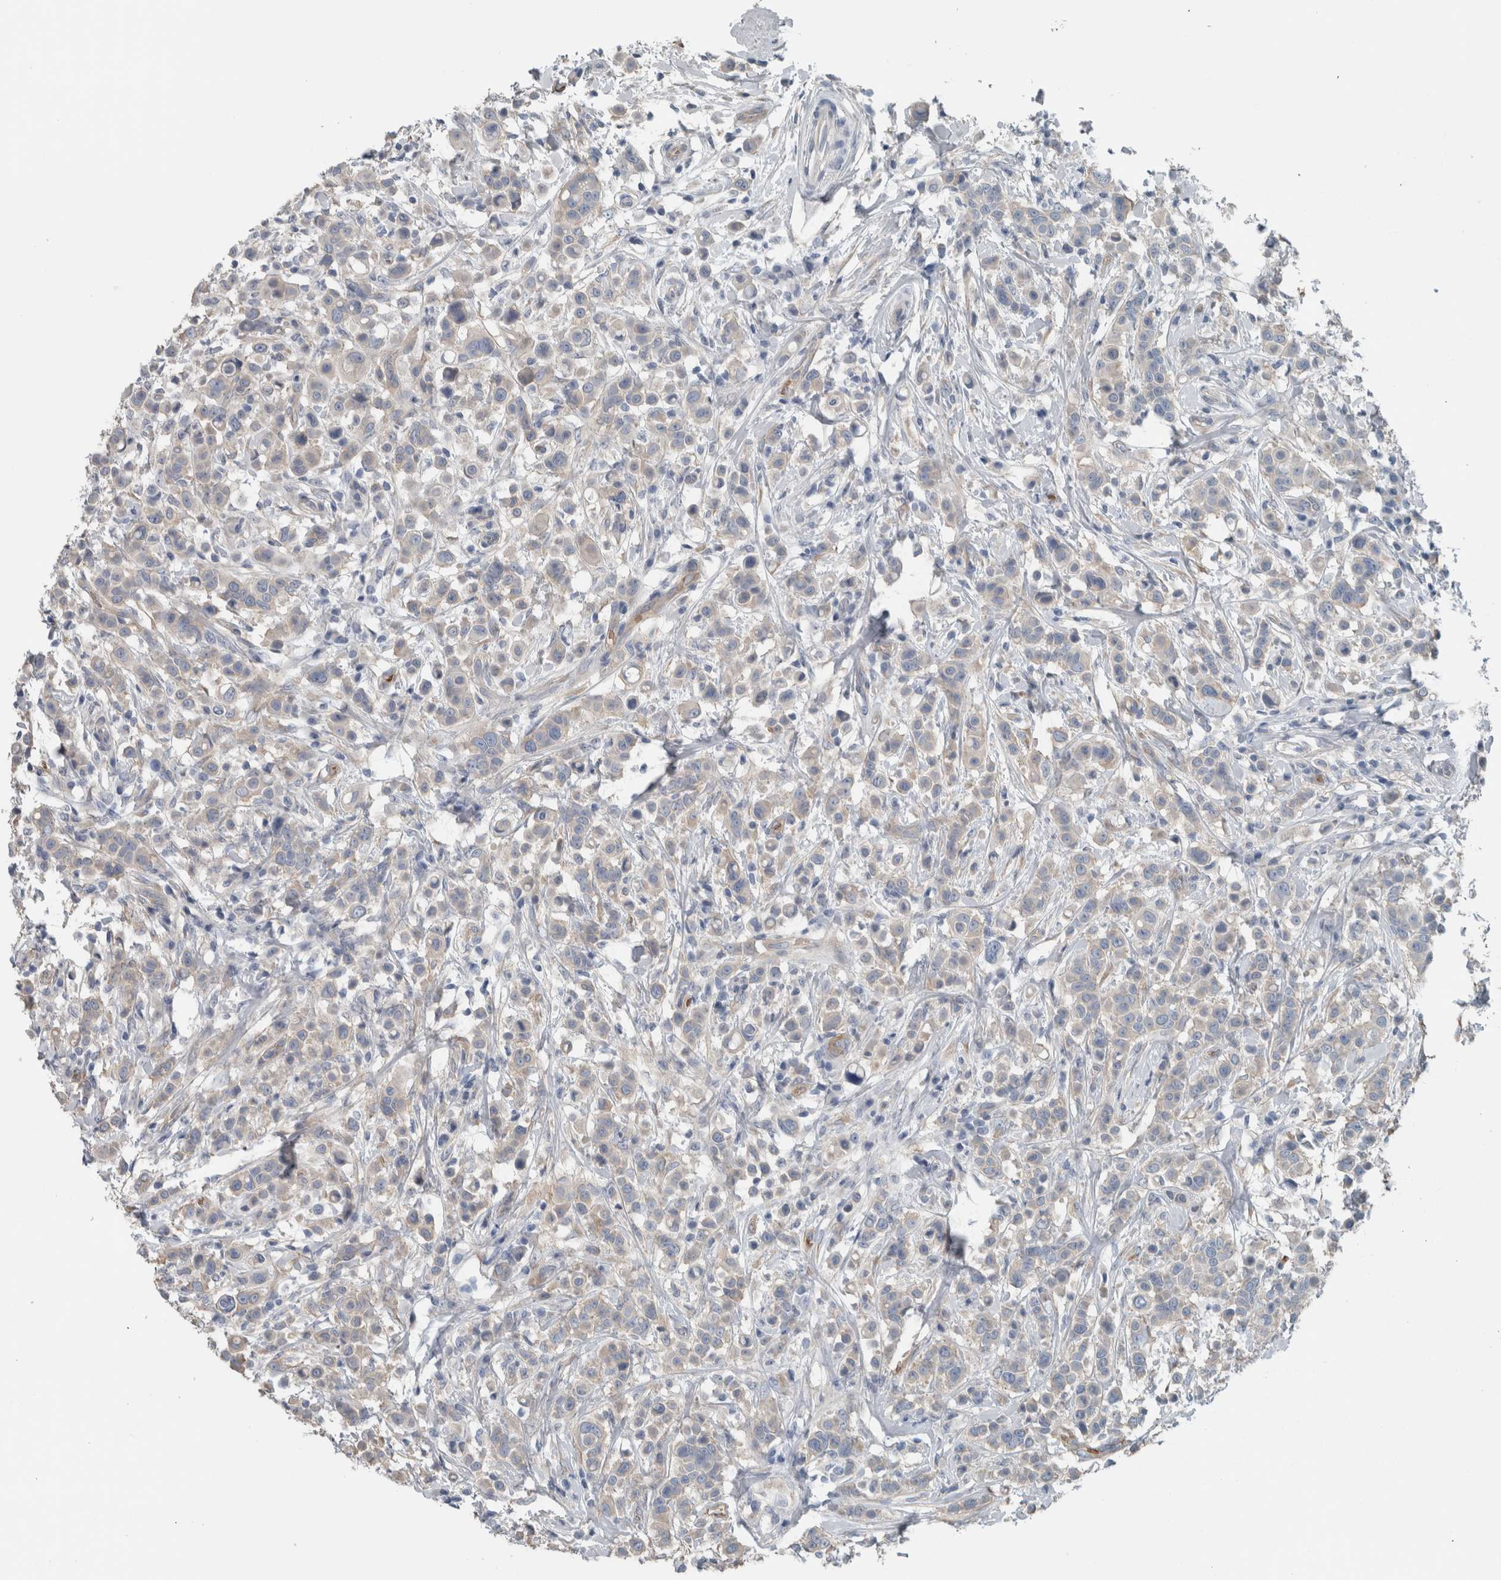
{"staining": {"intensity": "negative", "quantity": "none", "location": "none"}, "tissue": "breast cancer", "cell_type": "Tumor cells", "image_type": "cancer", "snomed": [{"axis": "morphology", "description": "Duct carcinoma"}, {"axis": "topography", "description": "Breast"}], "caption": "IHC photomicrograph of breast cancer (infiltrating ductal carcinoma) stained for a protein (brown), which displays no positivity in tumor cells.", "gene": "SH3GL2", "patient": {"sex": "female", "age": 27}}